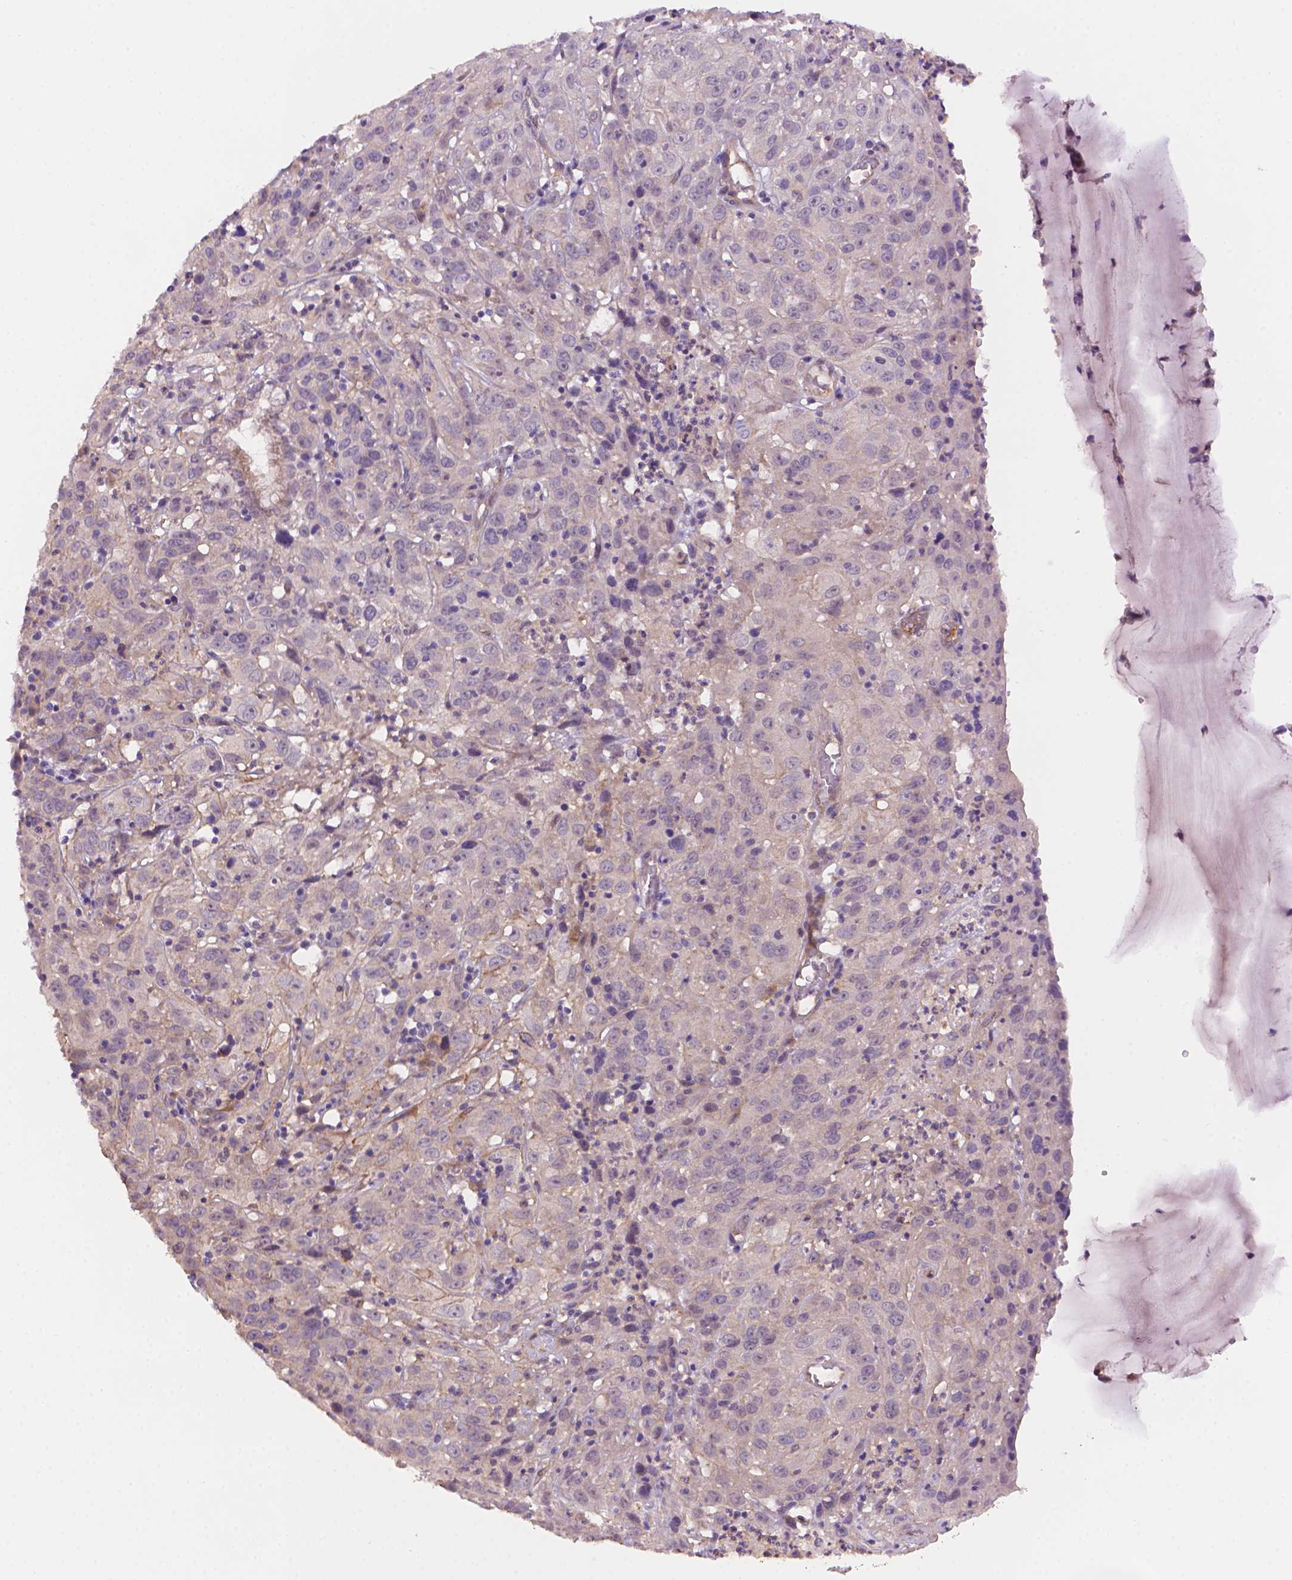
{"staining": {"intensity": "negative", "quantity": "none", "location": "none"}, "tissue": "cervical cancer", "cell_type": "Tumor cells", "image_type": "cancer", "snomed": [{"axis": "morphology", "description": "Squamous cell carcinoma, NOS"}, {"axis": "topography", "description": "Cervix"}], "caption": "Immunohistochemistry (IHC) of human cervical cancer (squamous cell carcinoma) demonstrates no positivity in tumor cells.", "gene": "AMMECR1", "patient": {"sex": "female", "age": 32}}